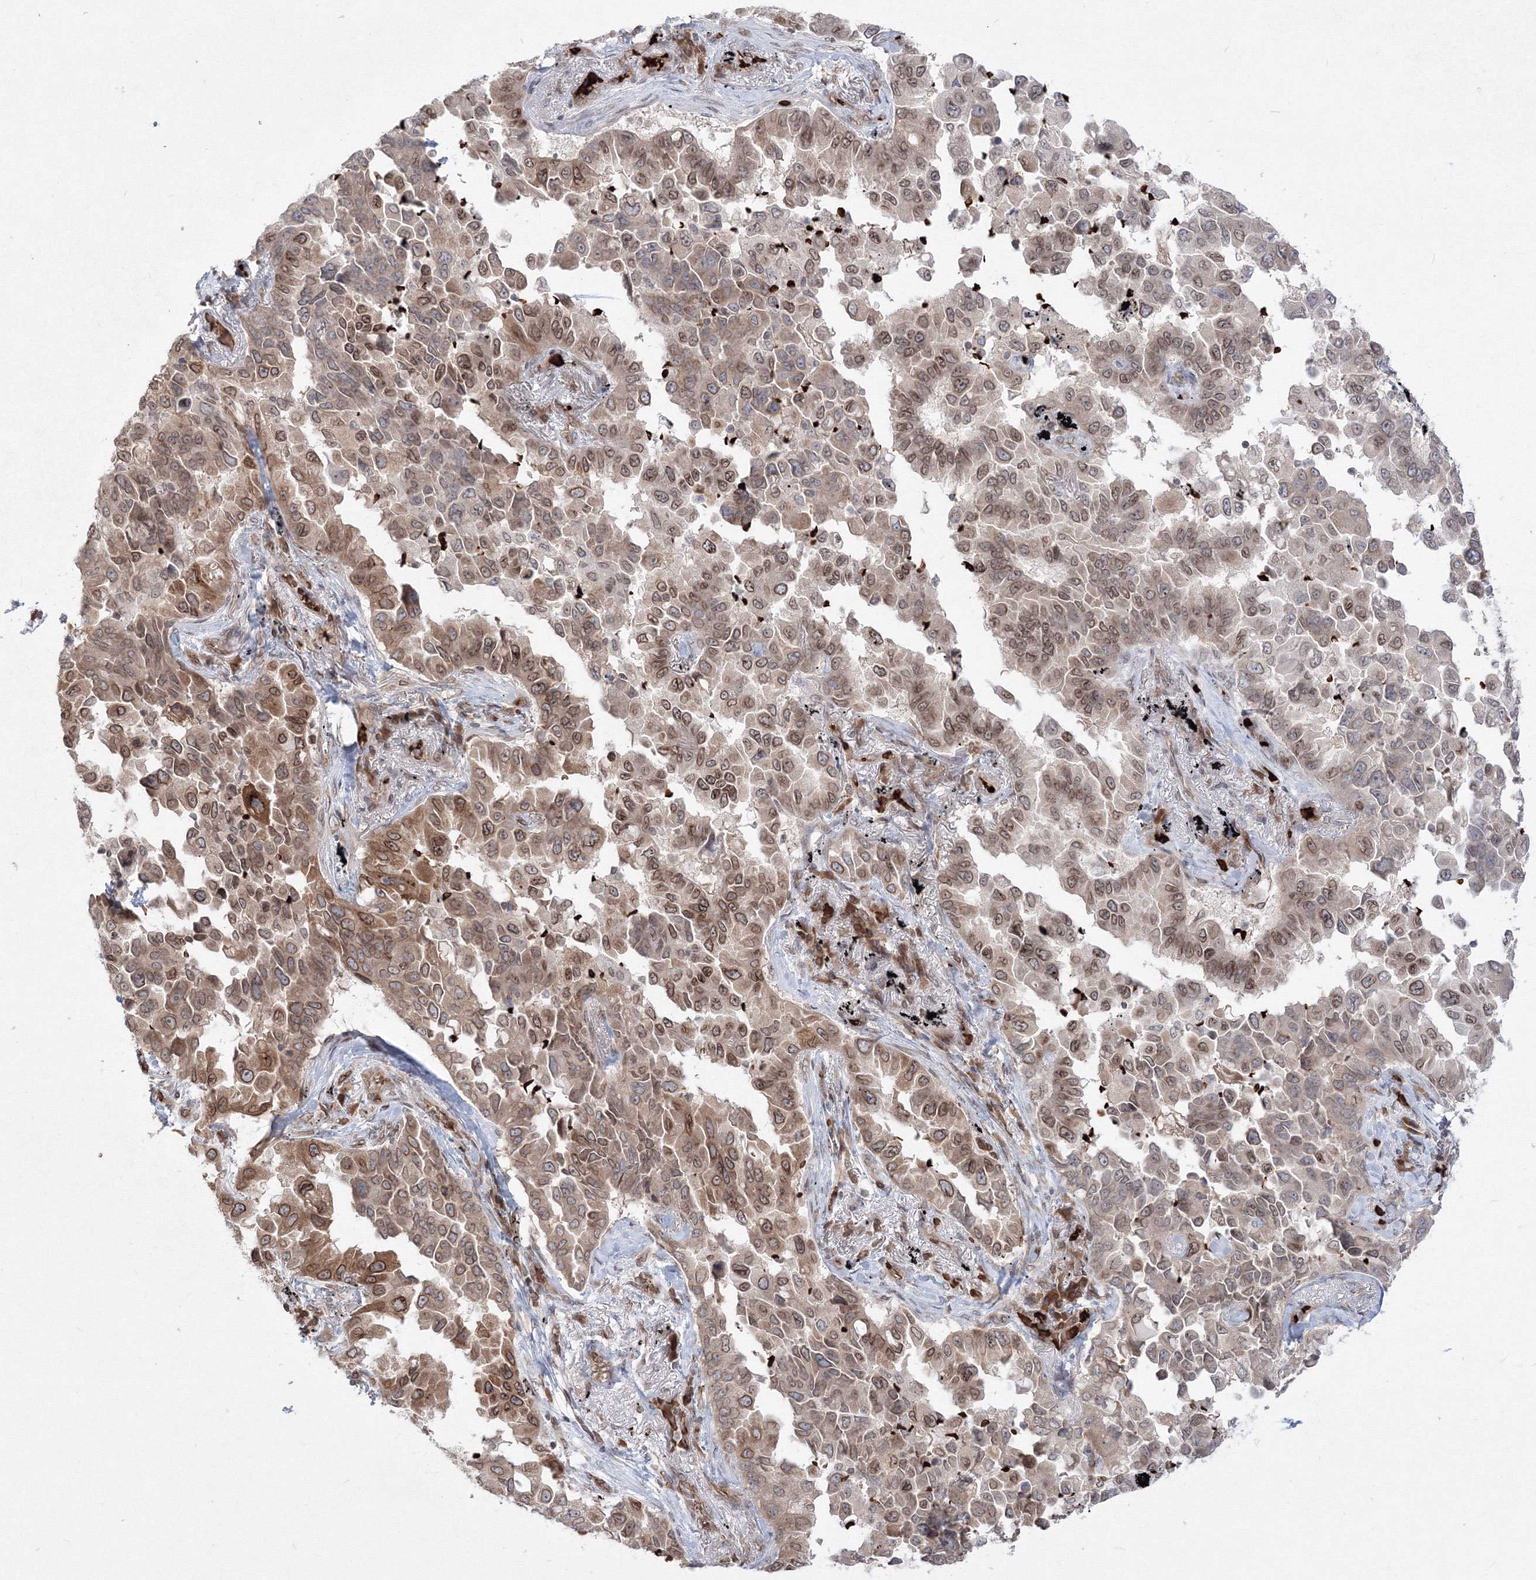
{"staining": {"intensity": "moderate", "quantity": ">75%", "location": "cytoplasmic/membranous,nuclear"}, "tissue": "lung cancer", "cell_type": "Tumor cells", "image_type": "cancer", "snomed": [{"axis": "morphology", "description": "Adenocarcinoma, NOS"}, {"axis": "topography", "description": "Lung"}], "caption": "Human adenocarcinoma (lung) stained for a protein (brown) displays moderate cytoplasmic/membranous and nuclear positive positivity in about >75% of tumor cells.", "gene": "DNAJB2", "patient": {"sex": "female", "age": 67}}